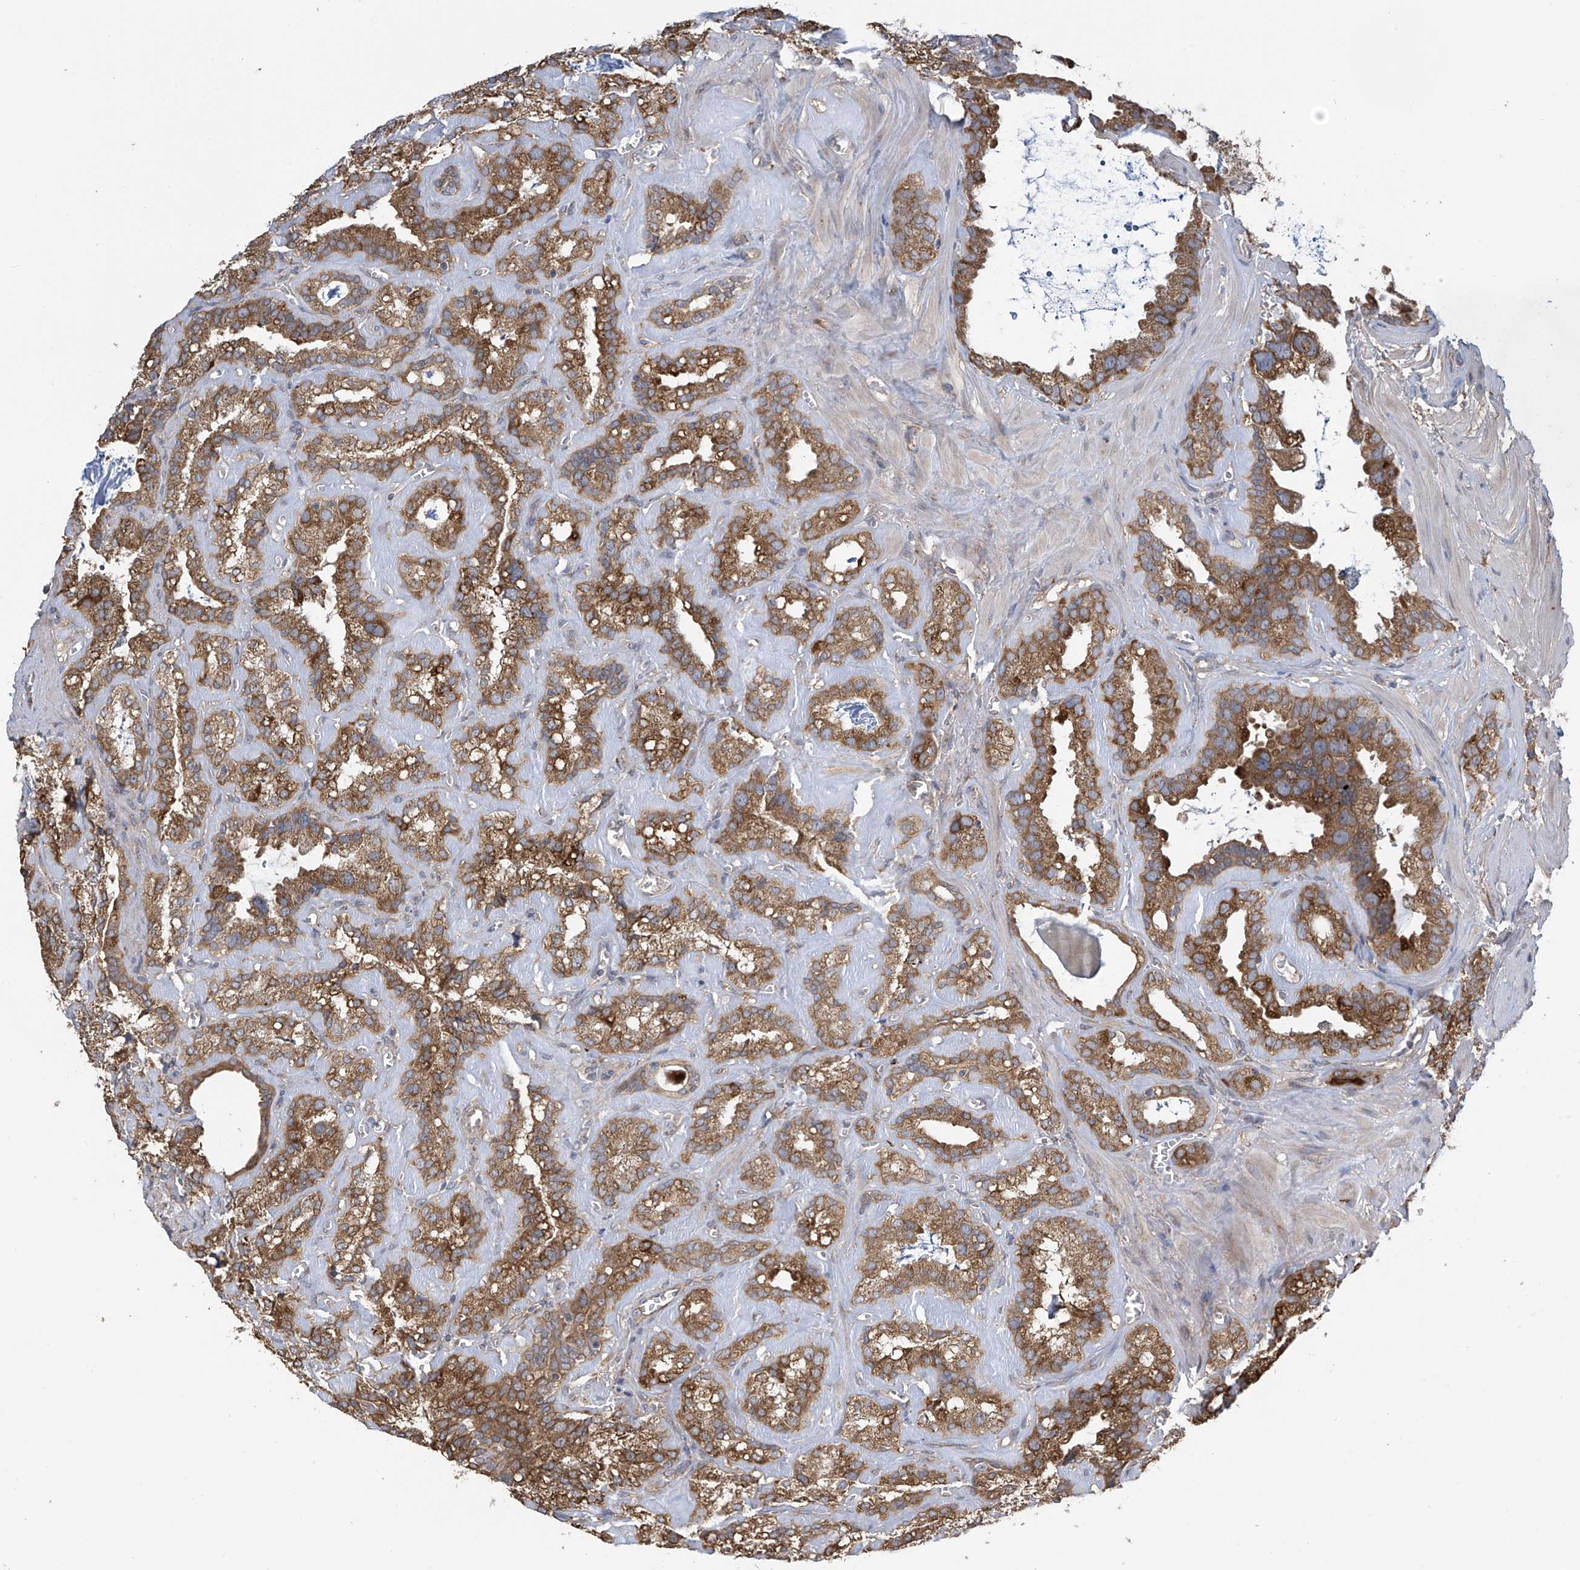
{"staining": {"intensity": "moderate", "quantity": ">75%", "location": "cytoplasmic/membranous"}, "tissue": "seminal vesicle", "cell_type": "Glandular cells", "image_type": "normal", "snomed": [{"axis": "morphology", "description": "Normal tissue, NOS"}, {"axis": "topography", "description": "Prostate"}, {"axis": "topography", "description": "Seminal veicle"}], "caption": "A micrograph of seminal vesicle stained for a protein displays moderate cytoplasmic/membranous brown staining in glandular cells.", "gene": "PNPT1", "patient": {"sex": "male", "age": 59}}